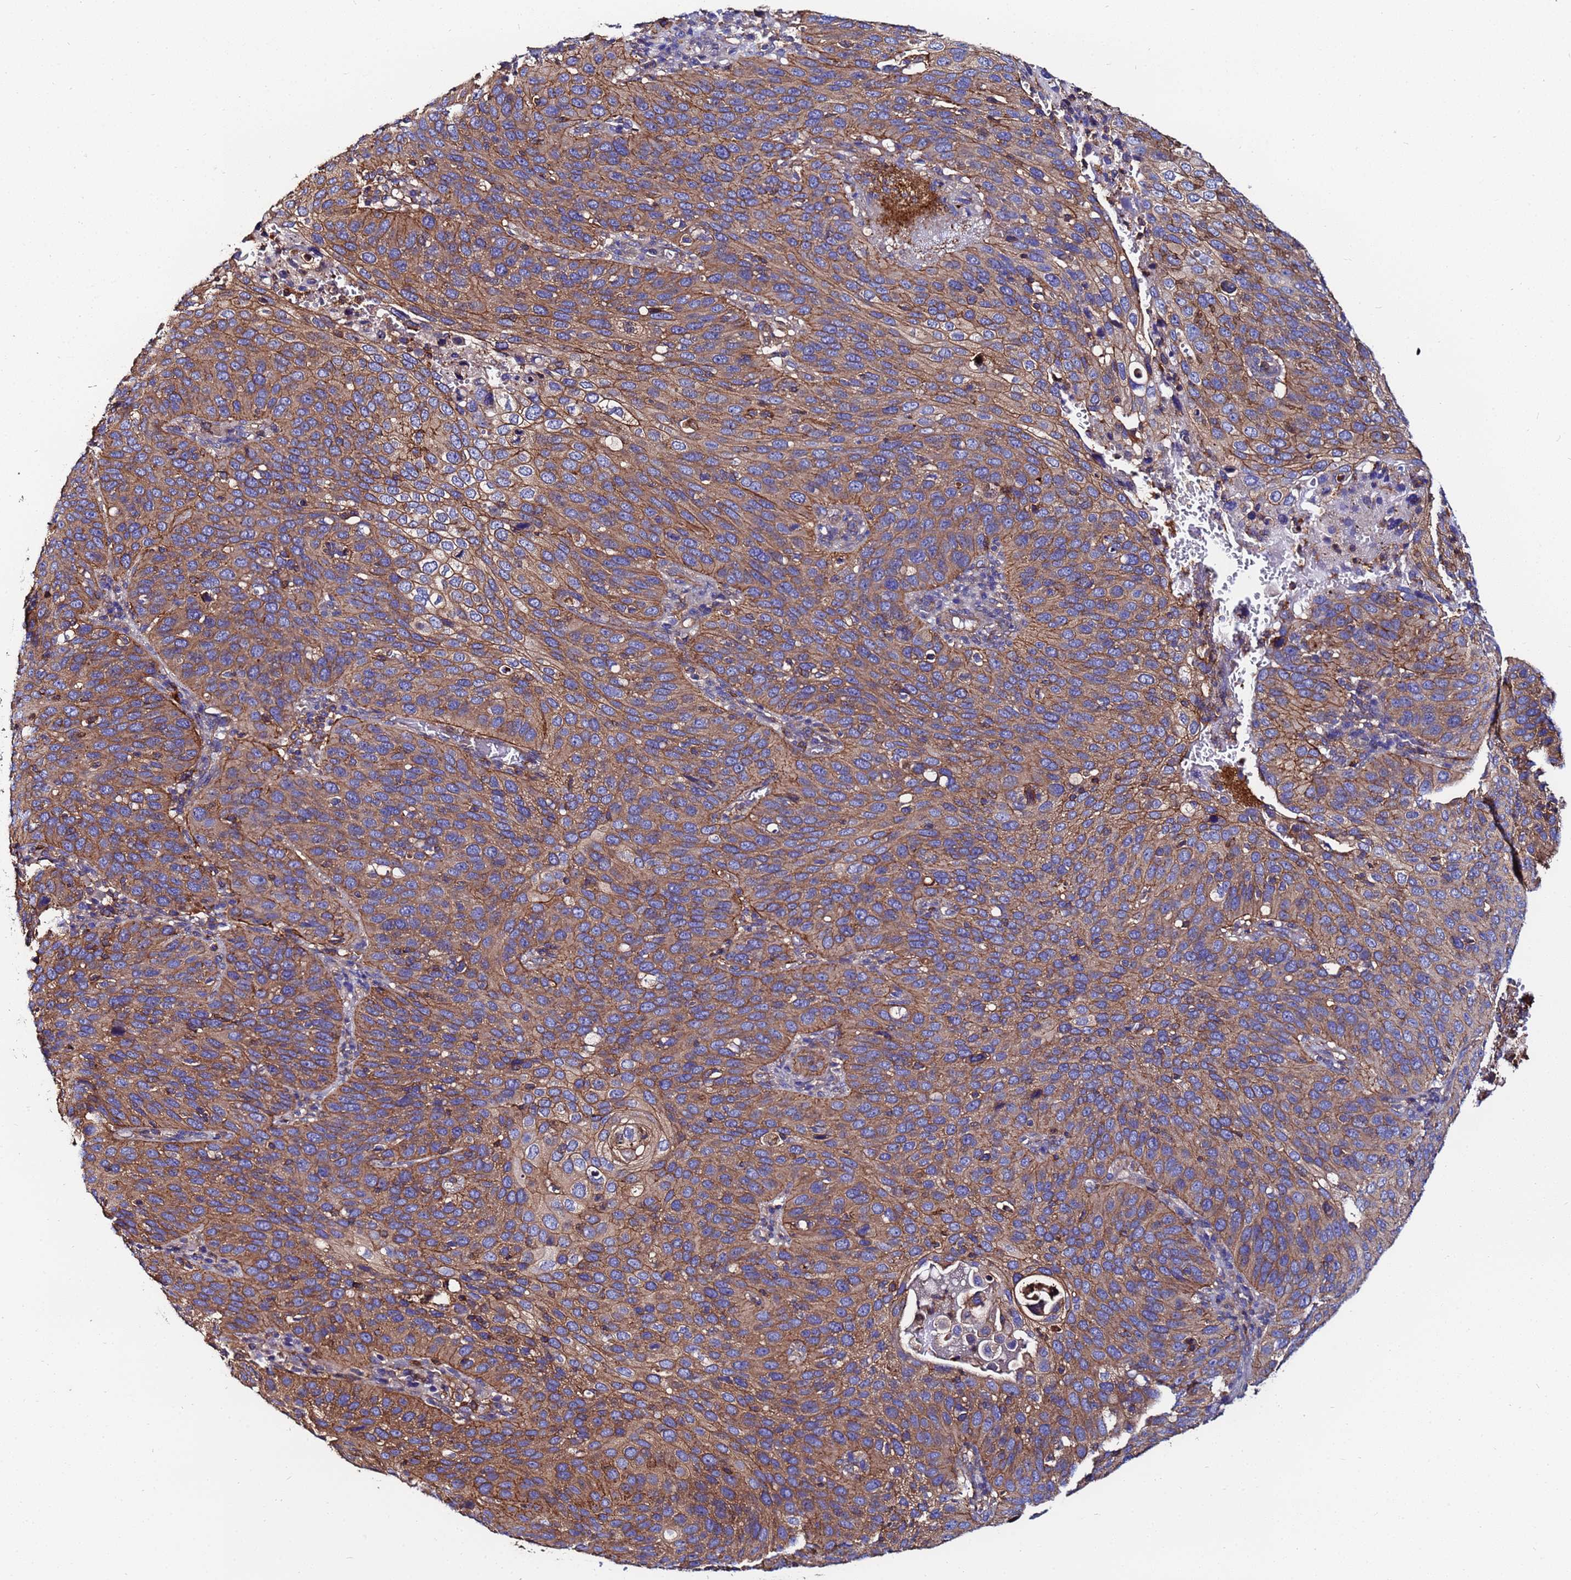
{"staining": {"intensity": "moderate", "quantity": ">75%", "location": "cytoplasmic/membranous"}, "tissue": "cervical cancer", "cell_type": "Tumor cells", "image_type": "cancer", "snomed": [{"axis": "morphology", "description": "Squamous cell carcinoma, NOS"}, {"axis": "topography", "description": "Cervix"}], "caption": "Cervical squamous cell carcinoma stained for a protein (brown) shows moderate cytoplasmic/membranous positive positivity in approximately >75% of tumor cells.", "gene": "POTEE", "patient": {"sex": "female", "age": 36}}